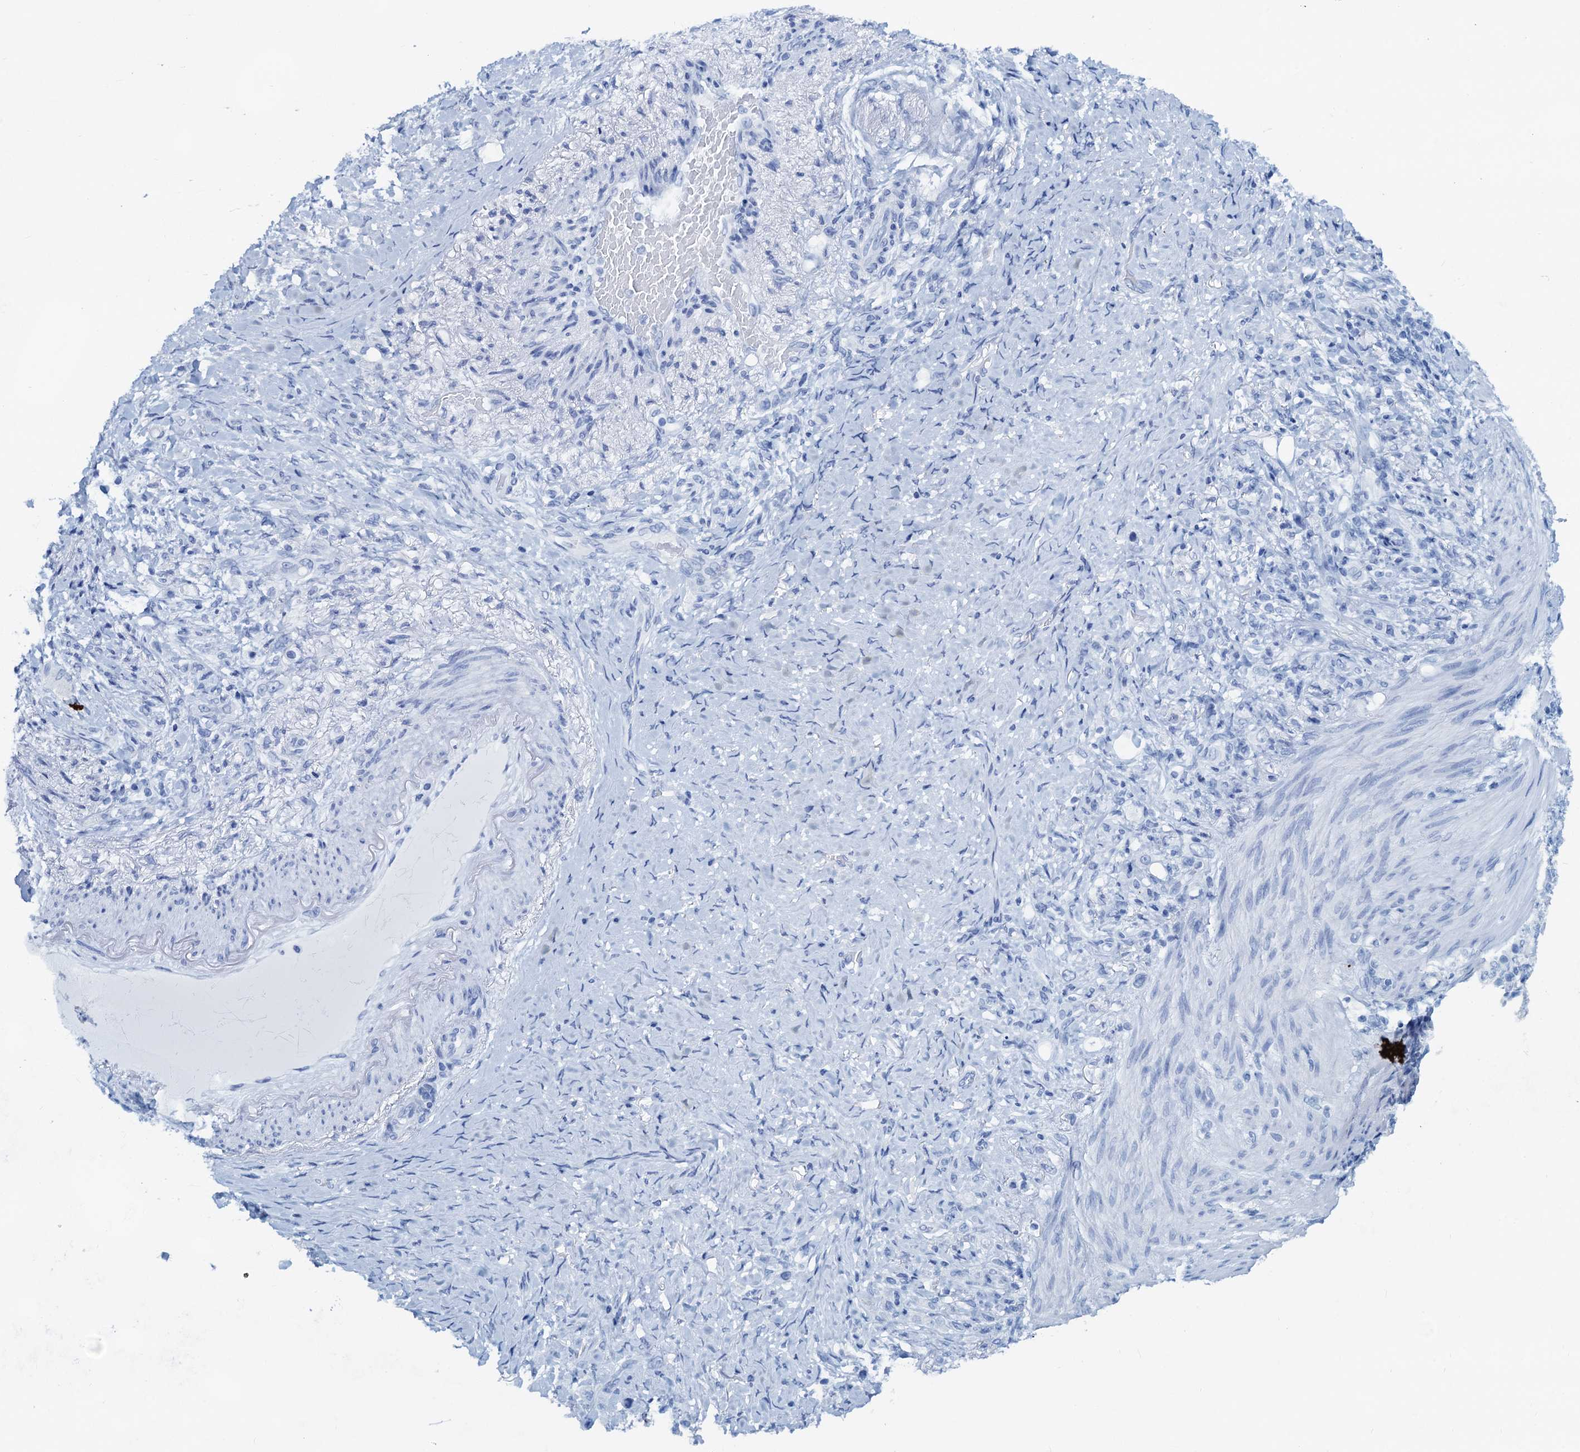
{"staining": {"intensity": "negative", "quantity": "none", "location": "none"}, "tissue": "stomach cancer", "cell_type": "Tumor cells", "image_type": "cancer", "snomed": [{"axis": "morphology", "description": "Adenocarcinoma, NOS"}, {"axis": "topography", "description": "Stomach"}], "caption": "Immunohistochemical staining of human stomach adenocarcinoma reveals no significant staining in tumor cells.", "gene": "PTGES3", "patient": {"sex": "female", "age": 79}}